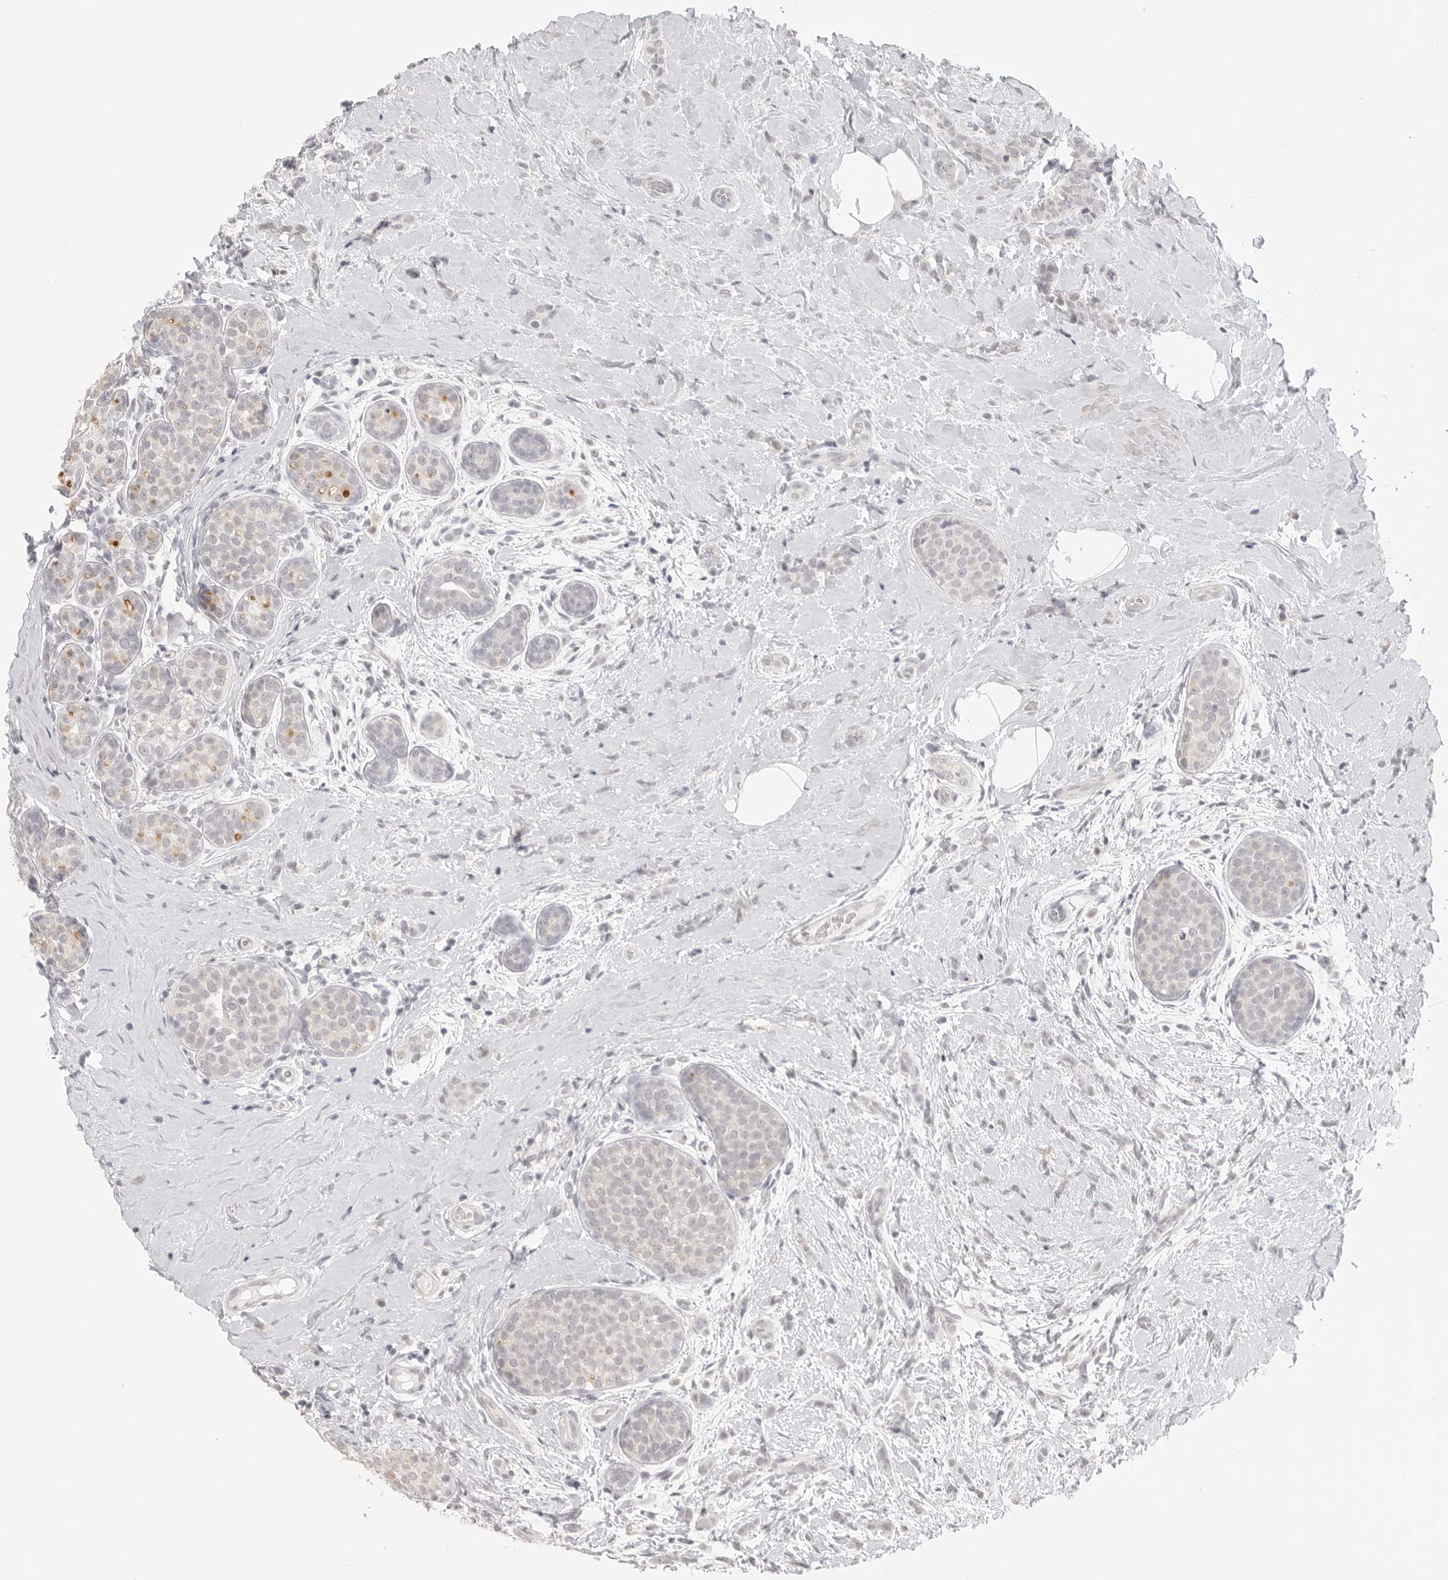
{"staining": {"intensity": "negative", "quantity": "none", "location": "none"}, "tissue": "breast cancer", "cell_type": "Tumor cells", "image_type": "cancer", "snomed": [{"axis": "morphology", "description": "Lobular carcinoma, in situ"}, {"axis": "morphology", "description": "Lobular carcinoma"}, {"axis": "topography", "description": "Breast"}], "caption": "Protein analysis of breast lobular carcinoma demonstrates no significant expression in tumor cells.", "gene": "KLK11", "patient": {"sex": "female", "age": 41}}